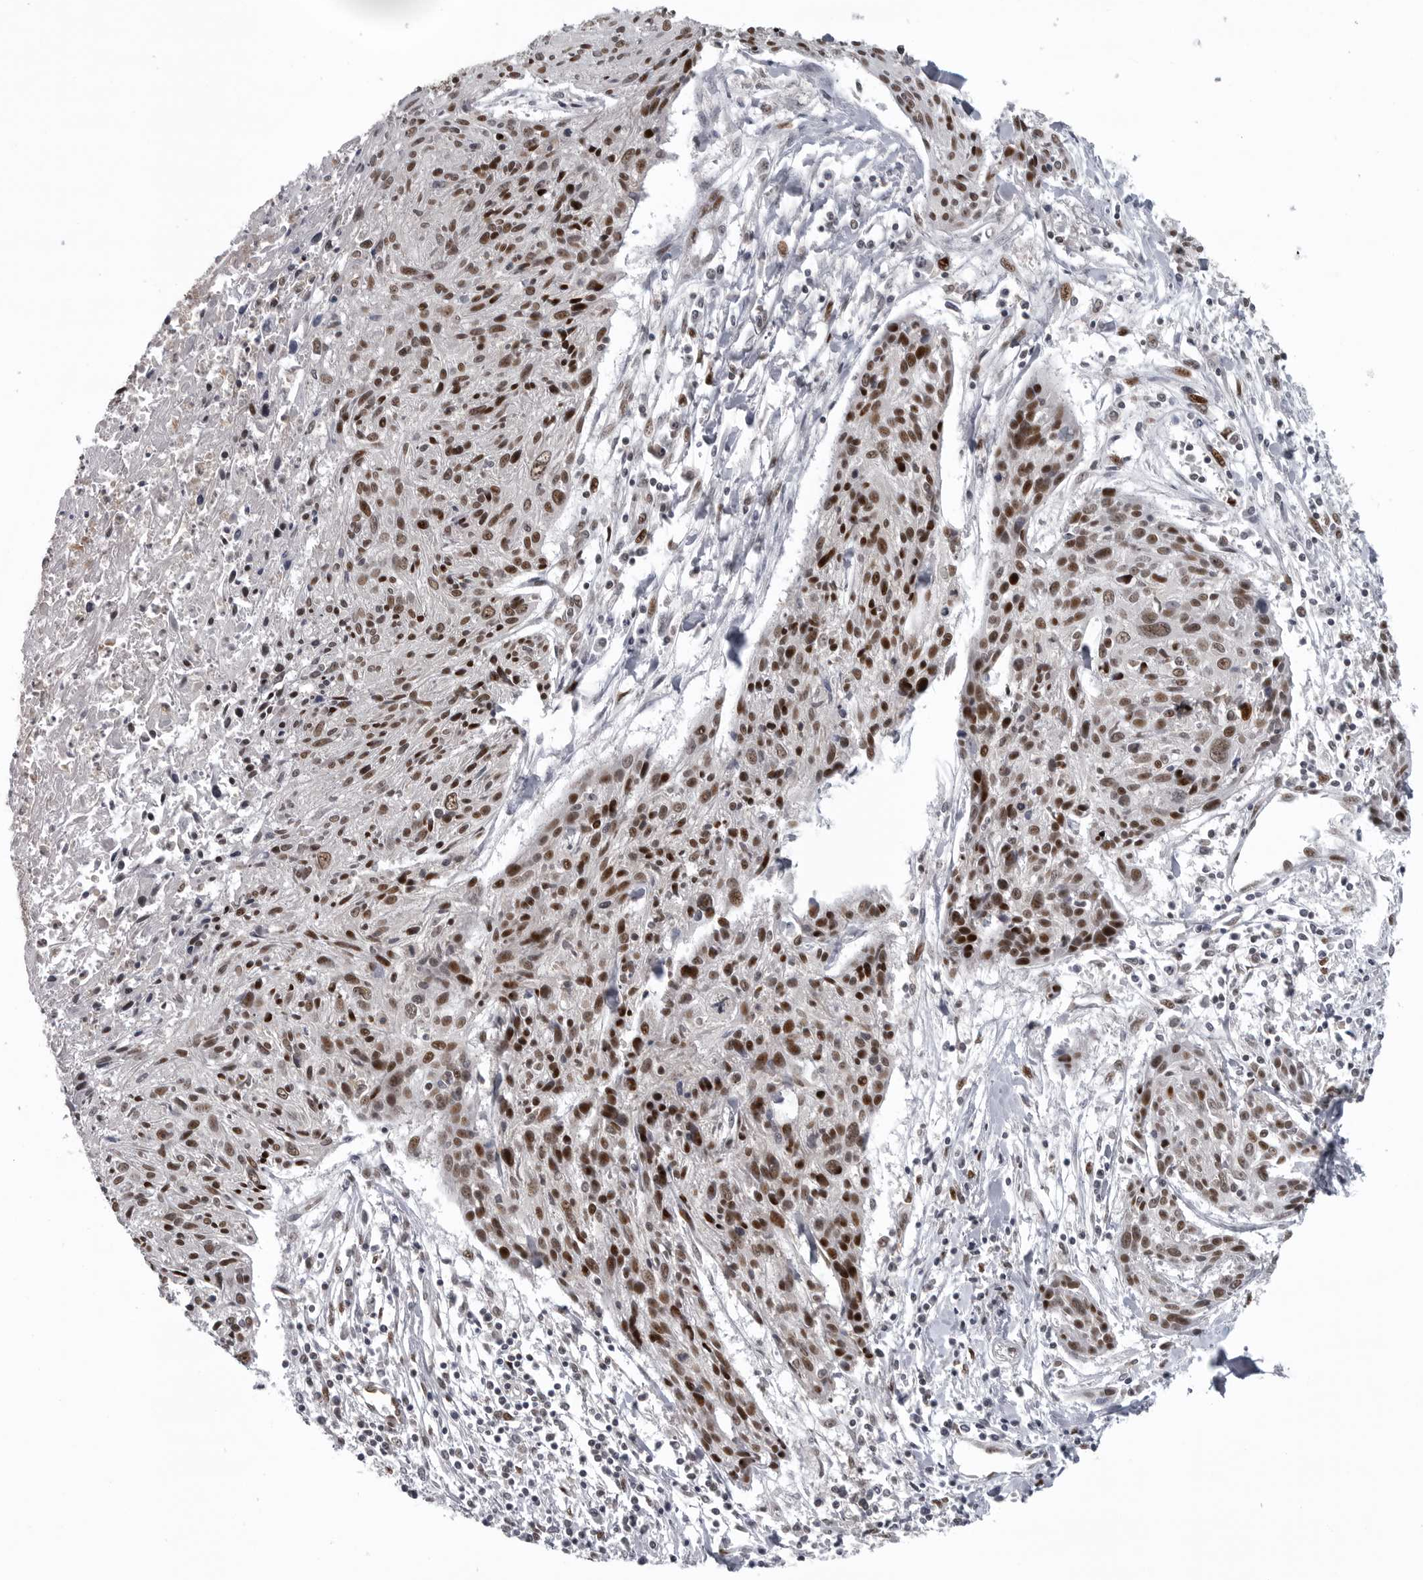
{"staining": {"intensity": "strong", "quantity": ">75%", "location": "nuclear"}, "tissue": "cervical cancer", "cell_type": "Tumor cells", "image_type": "cancer", "snomed": [{"axis": "morphology", "description": "Squamous cell carcinoma, NOS"}, {"axis": "topography", "description": "Cervix"}], "caption": "This photomicrograph demonstrates immunohistochemistry staining of human cervical cancer, with high strong nuclear staining in approximately >75% of tumor cells.", "gene": "C8orf58", "patient": {"sex": "female", "age": 51}}